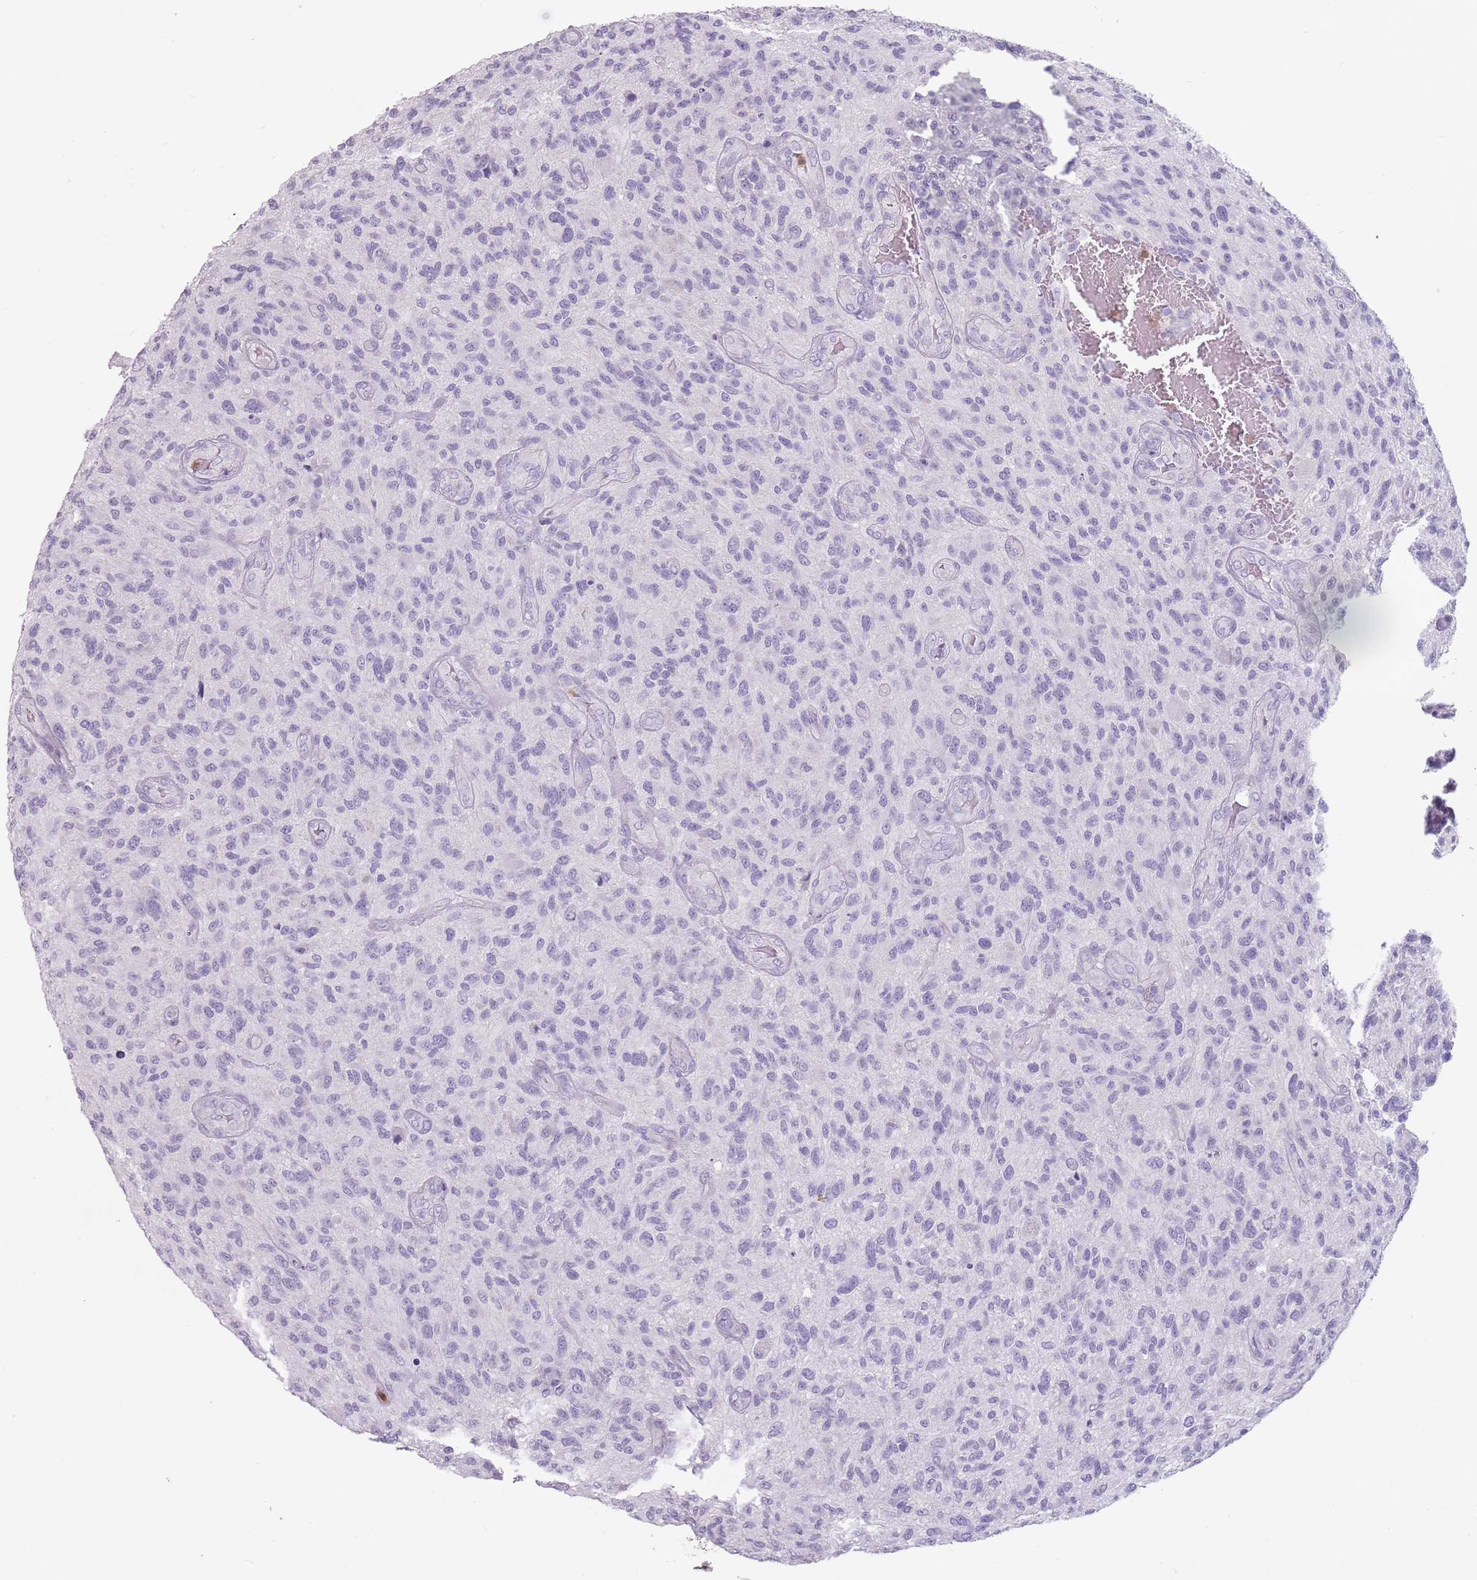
{"staining": {"intensity": "negative", "quantity": "none", "location": "none"}, "tissue": "glioma", "cell_type": "Tumor cells", "image_type": "cancer", "snomed": [{"axis": "morphology", "description": "Glioma, malignant, High grade"}, {"axis": "topography", "description": "Brain"}], "caption": "Tumor cells are negative for protein expression in human glioma. (Immunohistochemistry, brightfield microscopy, high magnification).", "gene": "ZNF584", "patient": {"sex": "male", "age": 47}}